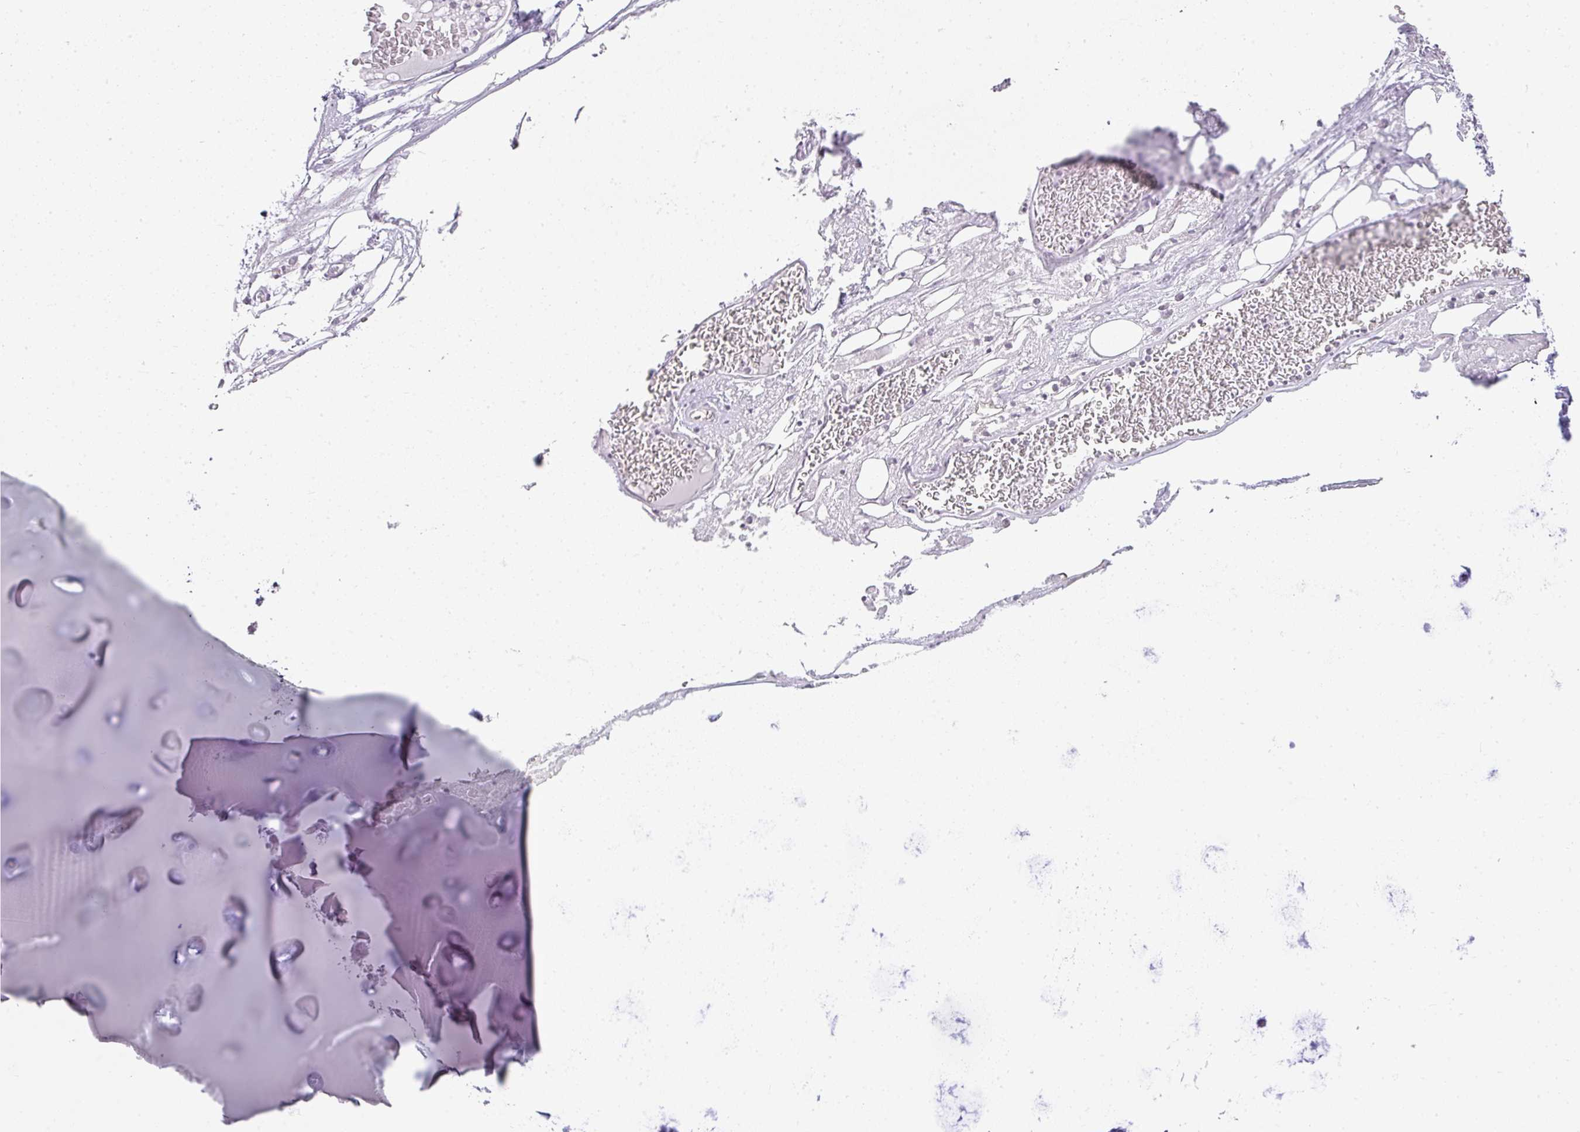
{"staining": {"intensity": "negative", "quantity": "none", "location": "none"}, "tissue": "adipose tissue", "cell_type": "Adipocytes", "image_type": "normal", "snomed": [{"axis": "morphology", "description": "Normal tissue, NOS"}, {"axis": "topography", "description": "Cartilage tissue"}], "caption": "The image displays no significant expression in adipocytes of adipose tissue.", "gene": "STAT5A", "patient": {"sex": "male", "age": 57}}